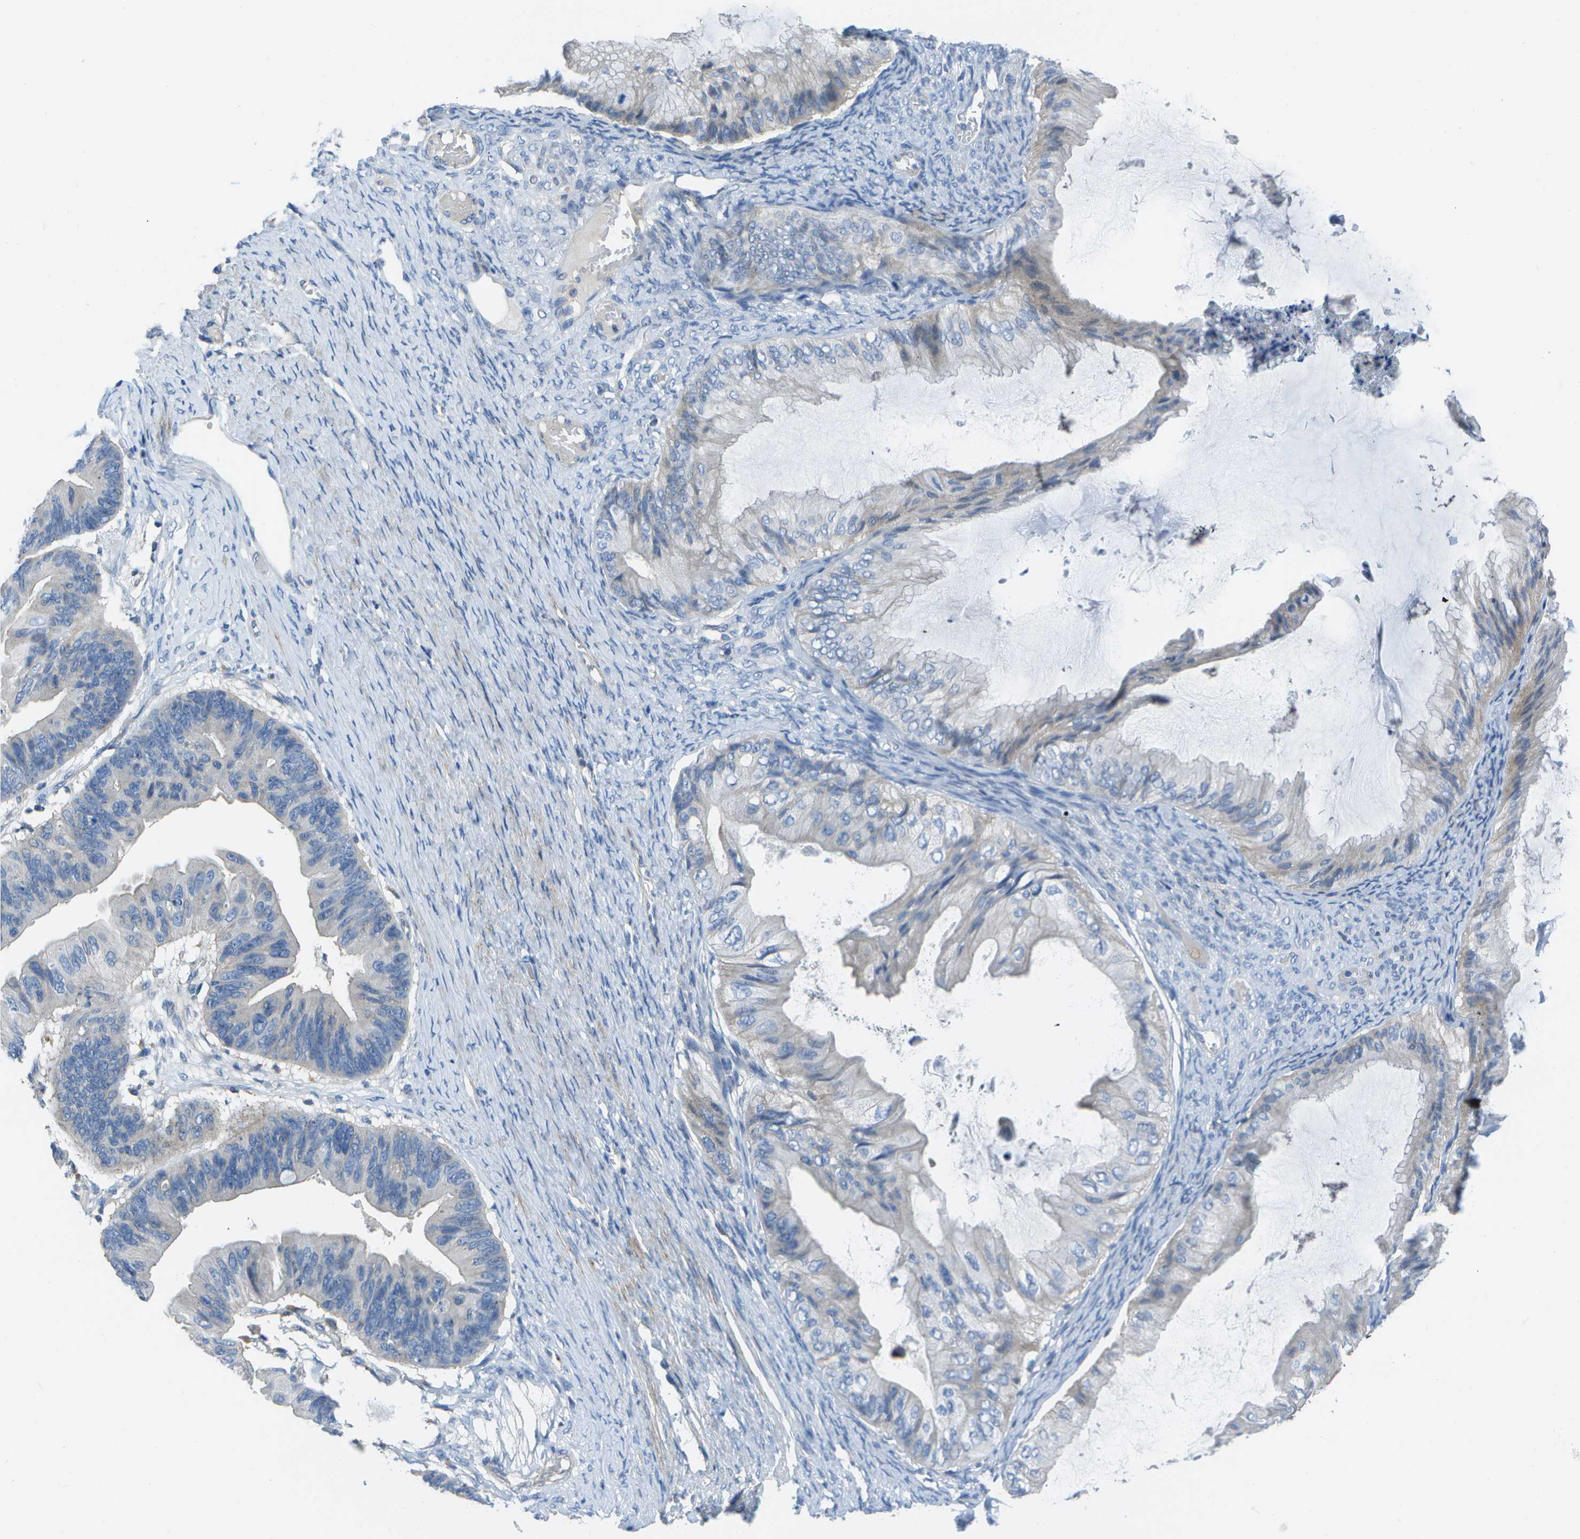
{"staining": {"intensity": "negative", "quantity": "none", "location": "none"}, "tissue": "ovarian cancer", "cell_type": "Tumor cells", "image_type": "cancer", "snomed": [{"axis": "morphology", "description": "Cystadenocarcinoma, mucinous, NOS"}, {"axis": "topography", "description": "Ovary"}], "caption": "An immunohistochemistry (IHC) photomicrograph of ovarian cancer (mucinous cystadenocarcinoma) is shown. There is no staining in tumor cells of ovarian cancer (mucinous cystadenocarcinoma). Brightfield microscopy of IHC stained with DAB (3,3'-diaminobenzidine) (brown) and hematoxylin (blue), captured at high magnification.", "gene": "DCT", "patient": {"sex": "female", "age": 61}}